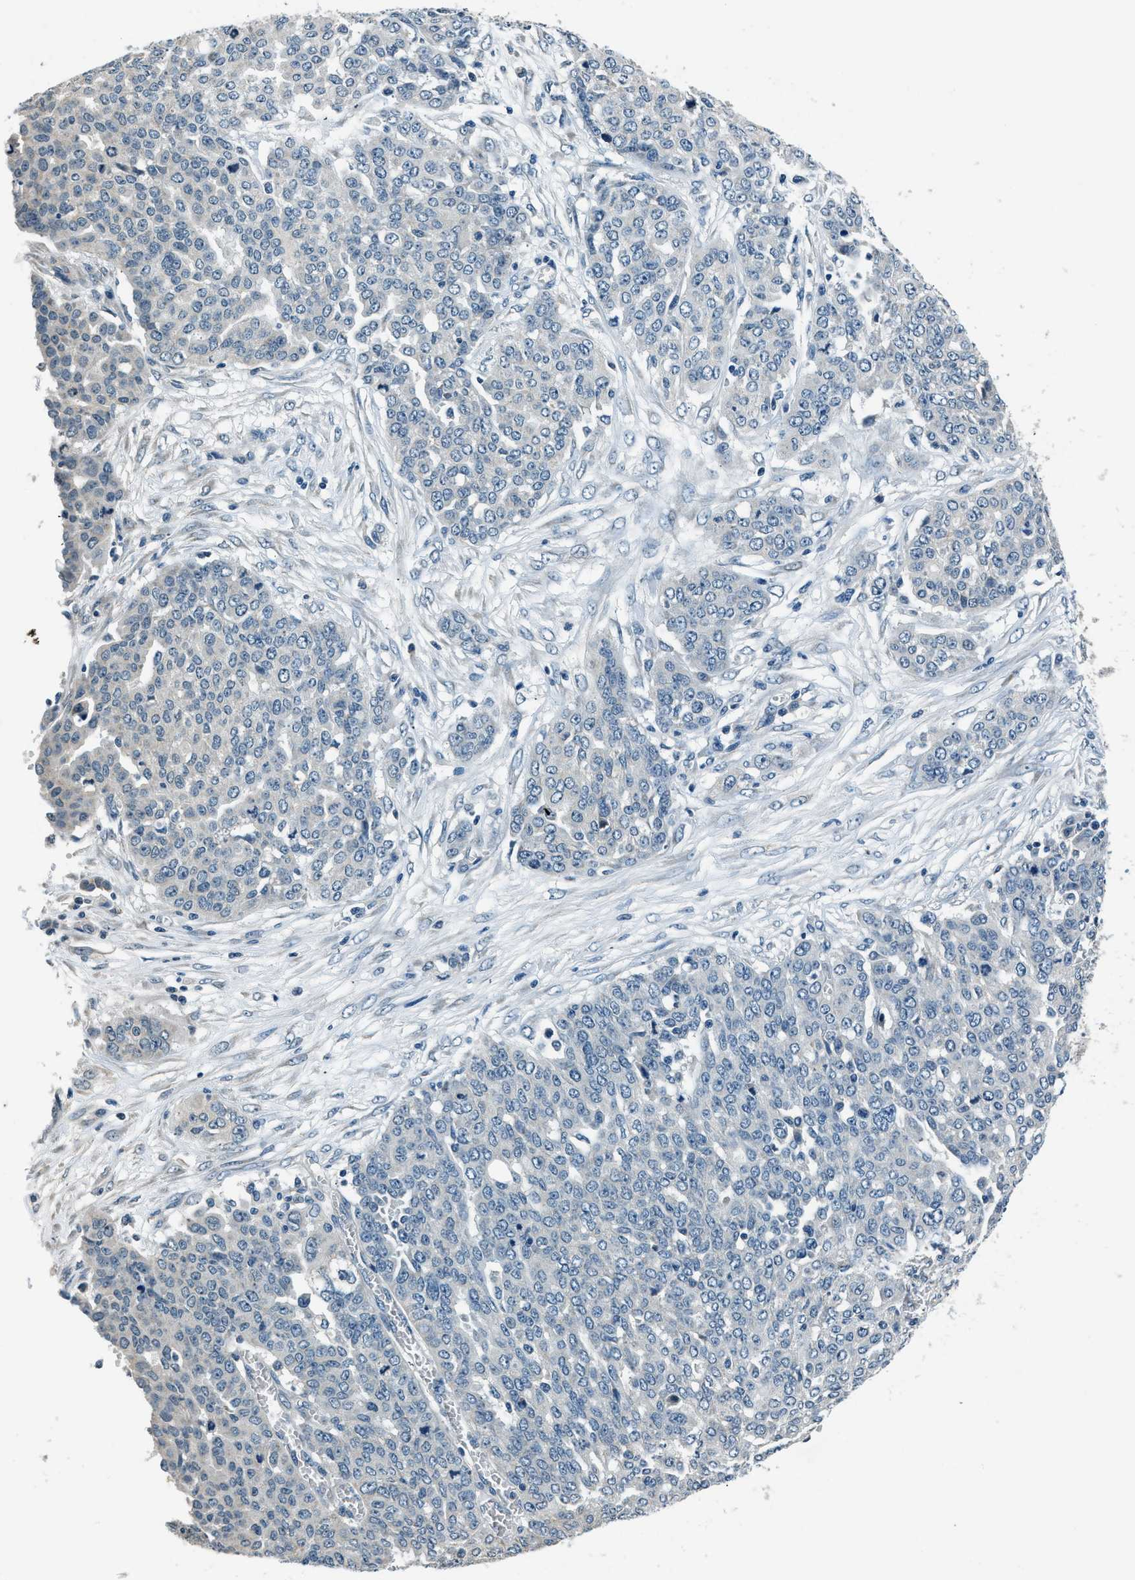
{"staining": {"intensity": "negative", "quantity": "none", "location": "none"}, "tissue": "ovarian cancer", "cell_type": "Tumor cells", "image_type": "cancer", "snomed": [{"axis": "morphology", "description": "Cystadenocarcinoma, serous, NOS"}, {"axis": "topography", "description": "Soft tissue"}, {"axis": "topography", "description": "Ovary"}], "caption": "IHC micrograph of human ovarian serous cystadenocarcinoma stained for a protein (brown), which demonstrates no expression in tumor cells.", "gene": "NME8", "patient": {"sex": "female", "age": 57}}